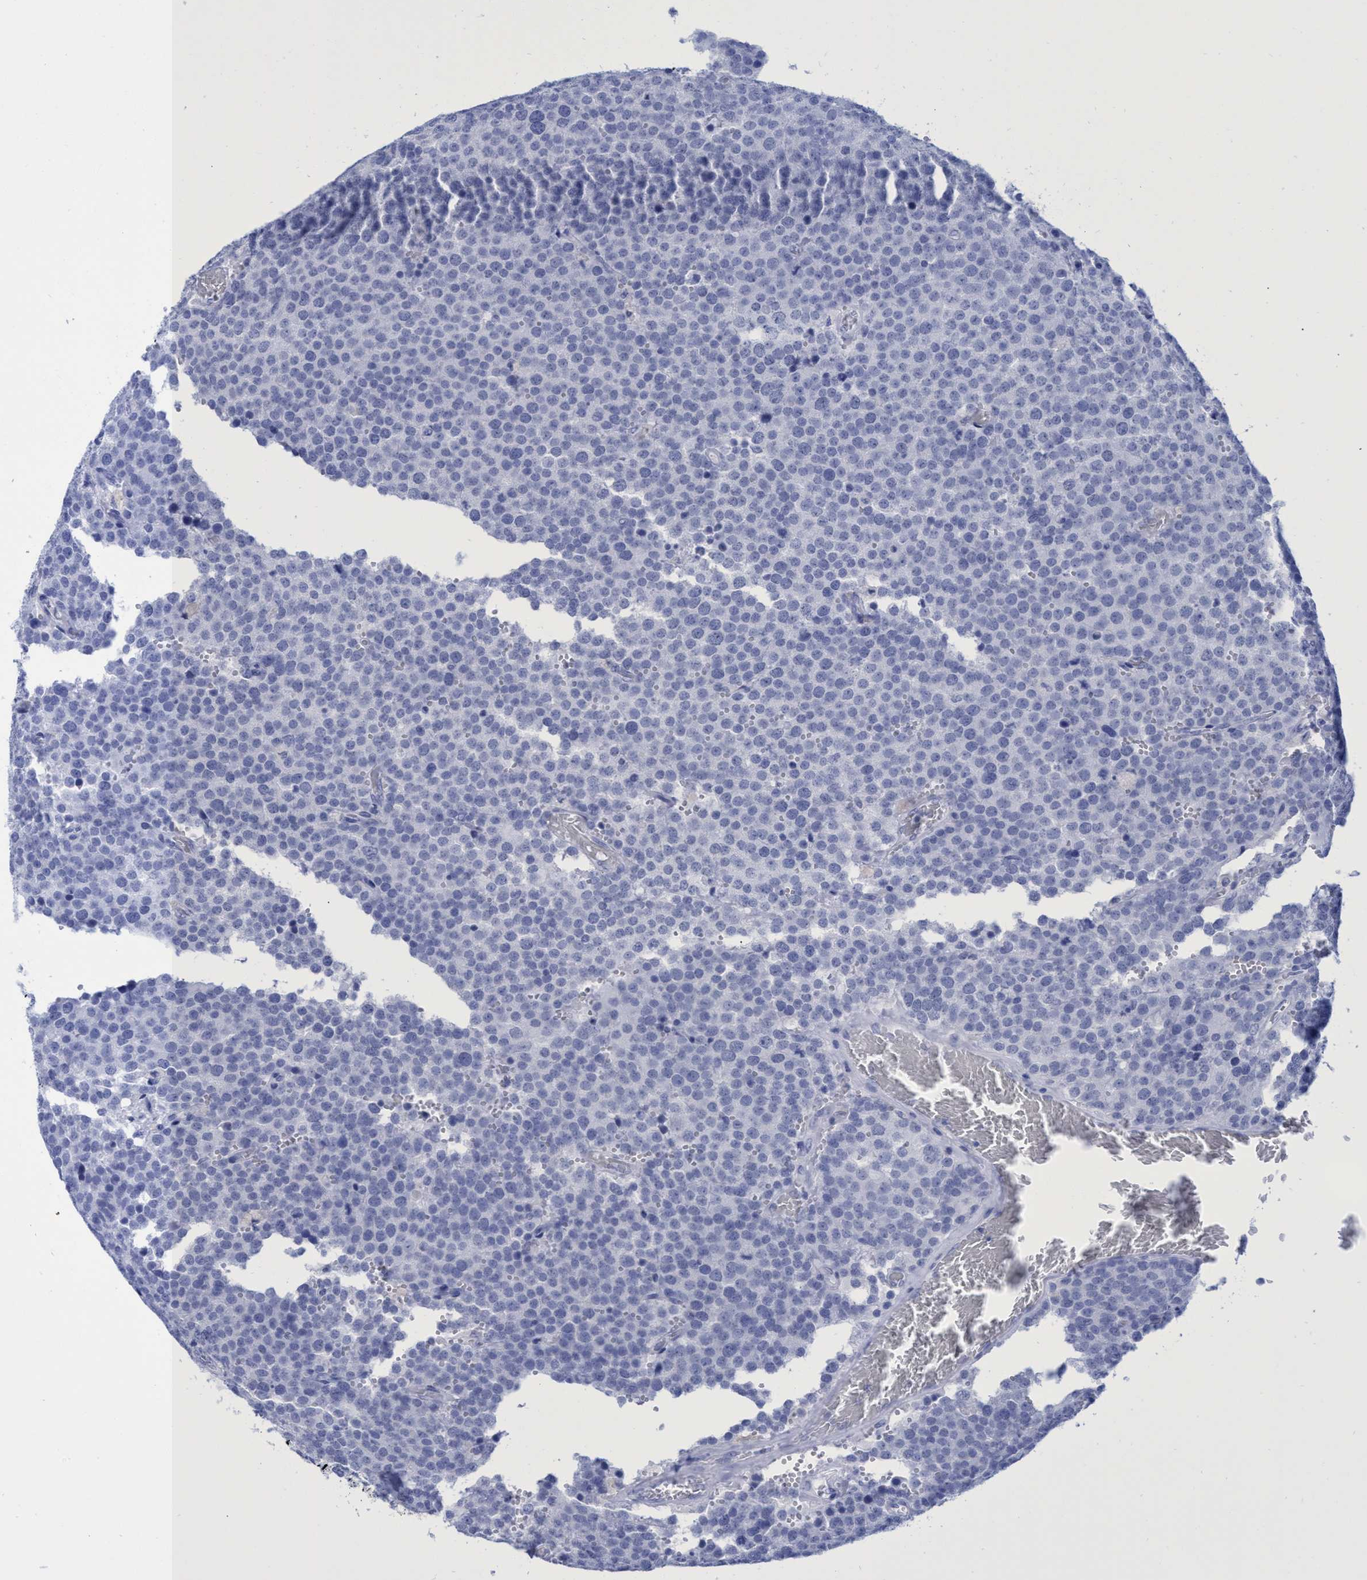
{"staining": {"intensity": "negative", "quantity": "none", "location": "none"}, "tissue": "testis cancer", "cell_type": "Tumor cells", "image_type": "cancer", "snomed": [{"axis": "morphology", "description": "Normal tissue, NOS"}, {"axis": "morphology", "description": "Seminoma, NOS"}, {"axis": "topography", "description": "Testis"}], "caption": "Immunohistochemistry image of neoplastic tissue: testis cancer stained with DAB shows no significant protein staining in tumor cells. Brightfield microscopy of IHC stained with DAB (brown) and hematoxylin (blue), captured at high magnification.", "gene": "INSL6", "patient": {"sex": "male", "age": 71}}